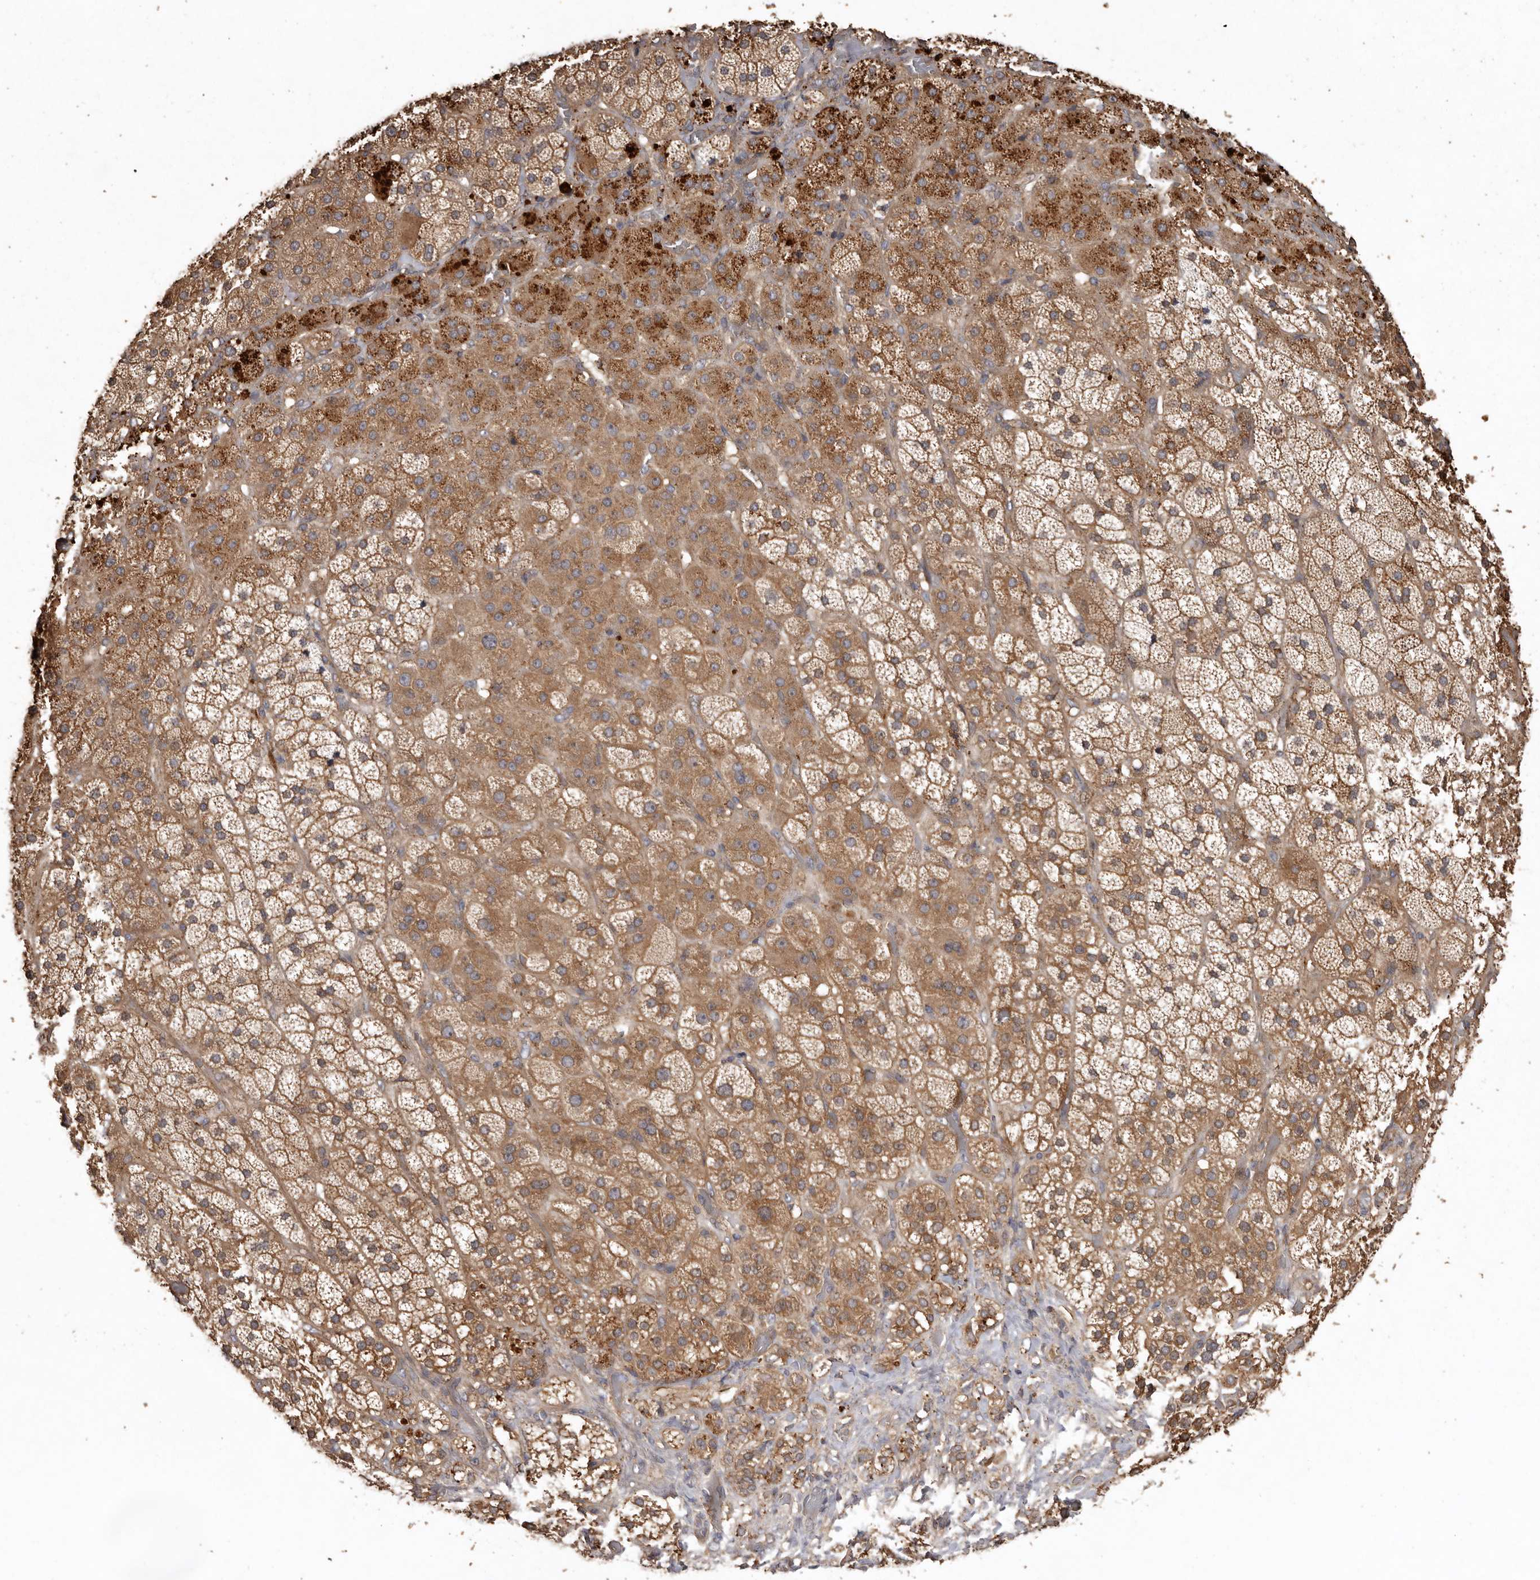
{"staining": {"intensity": "strong", "quantity": ">75%", "location": "cytoplasmic/membranous"}, "tissue": "adrenal gland", "cell_type": "Glandular cells", "image_type": "normal", "snomed": [{"axis": "morphology", "description": "Normal tissue, NOS"}, {"axis": "topography", "description": "Adrenal gland"}], "caption": "Immunohistochemistry (IHC) of benign adrenal gland demonstrates high levels of strong cytoplasmic/membranous positivity in about >75% of glandular cells. (DAB IHC, brown staining for protein, blue staining for nuclei).", "gene": "FLCN", "patient": {"sex": "male", "age": 57}}